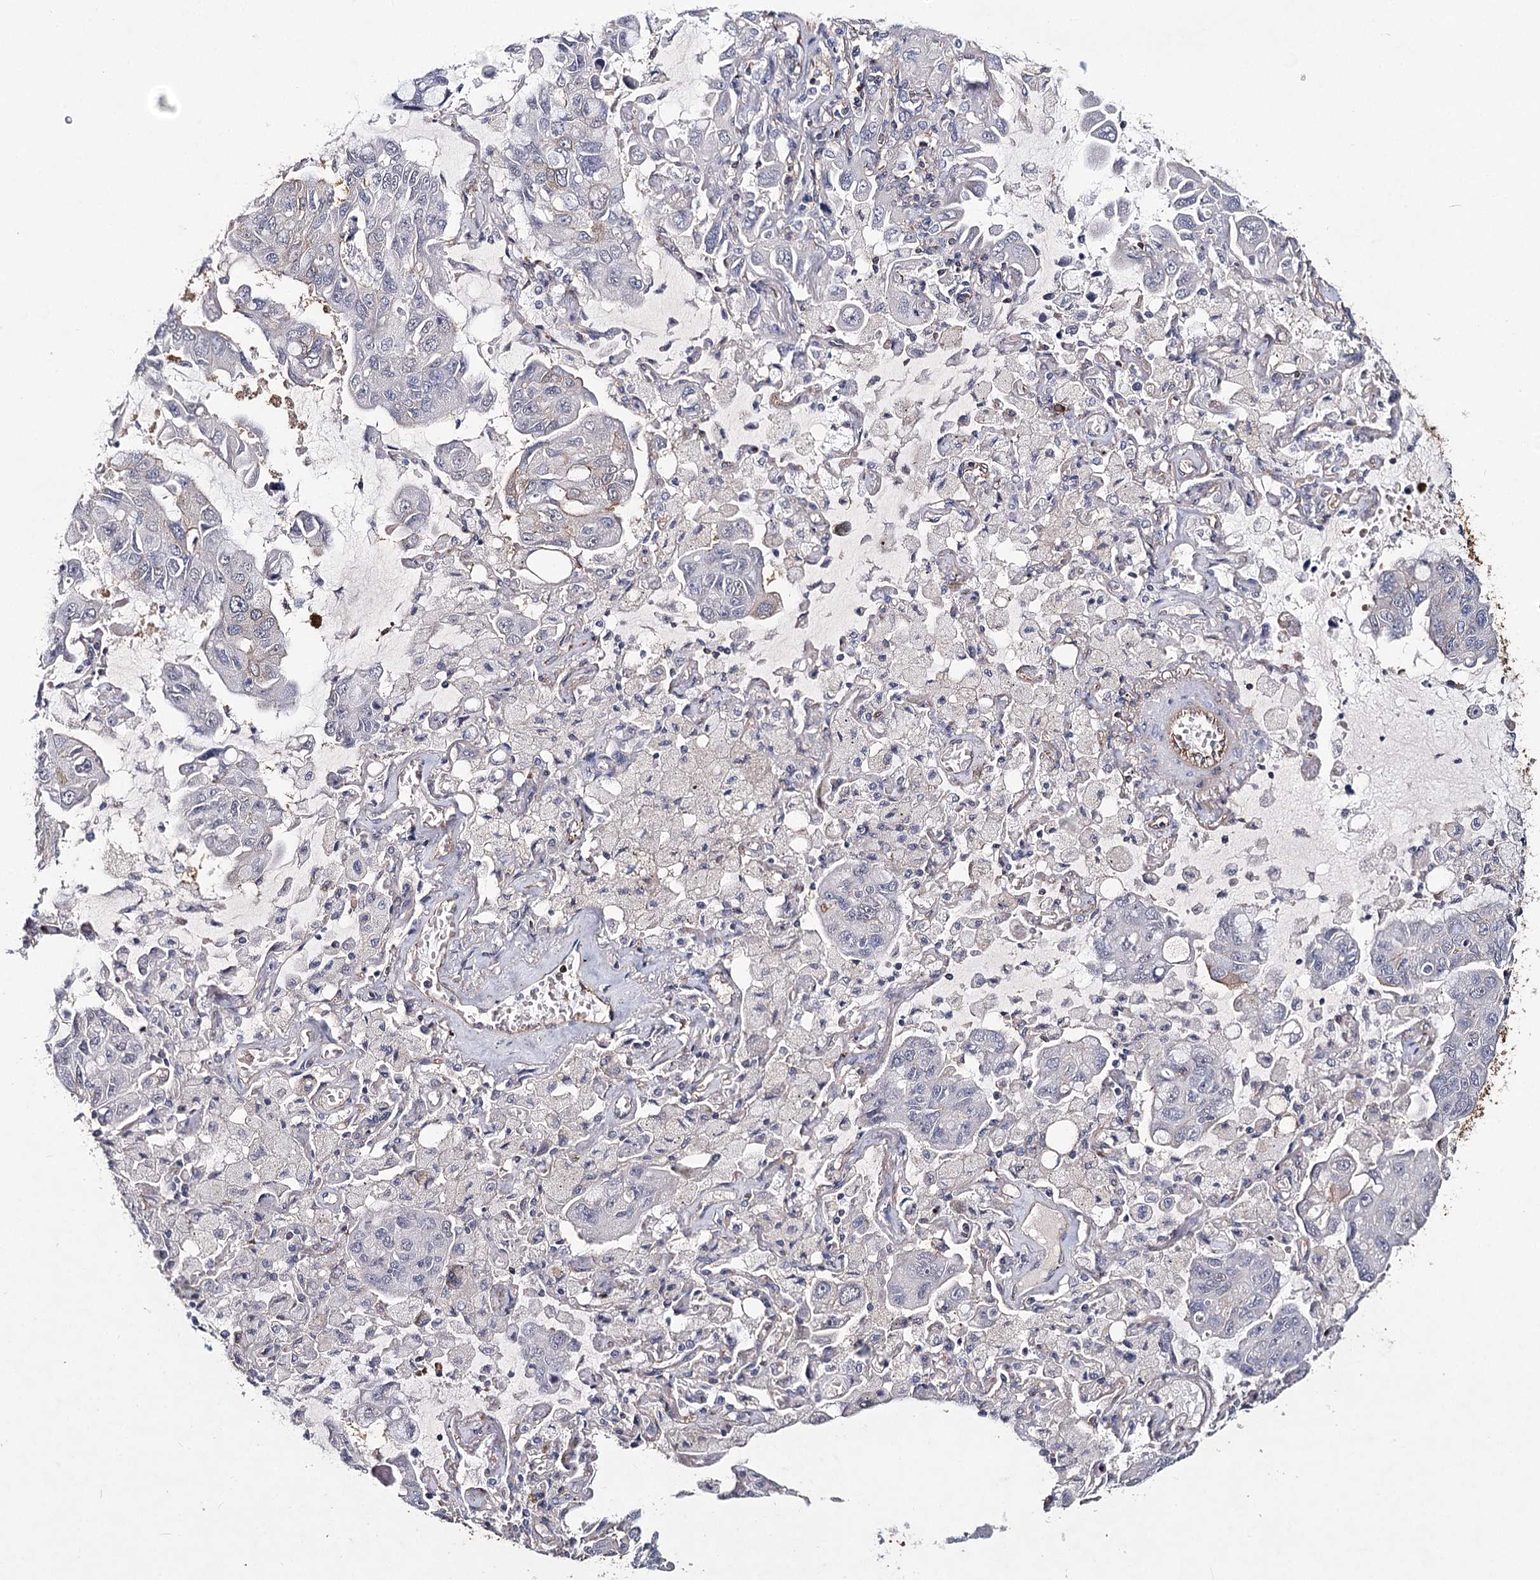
{"staining": {"intensity": "negative", "quantity": "none", "location": "none"}, "tissue": "lung cancer", "cell_type": "Tumor cells", "image_type": "cancer", "snomed": [{"axis": "morphology", "description": "Adenocarcinoma, NOS"}, {"axis": "topography", "description": "Lung"}], "caption": "Protein analysis of adenocarcinoma (lung) shows no significant expression in tumor cells.", "gene": "TMEM218", "patient": {"sex": "male", "age": 64}}